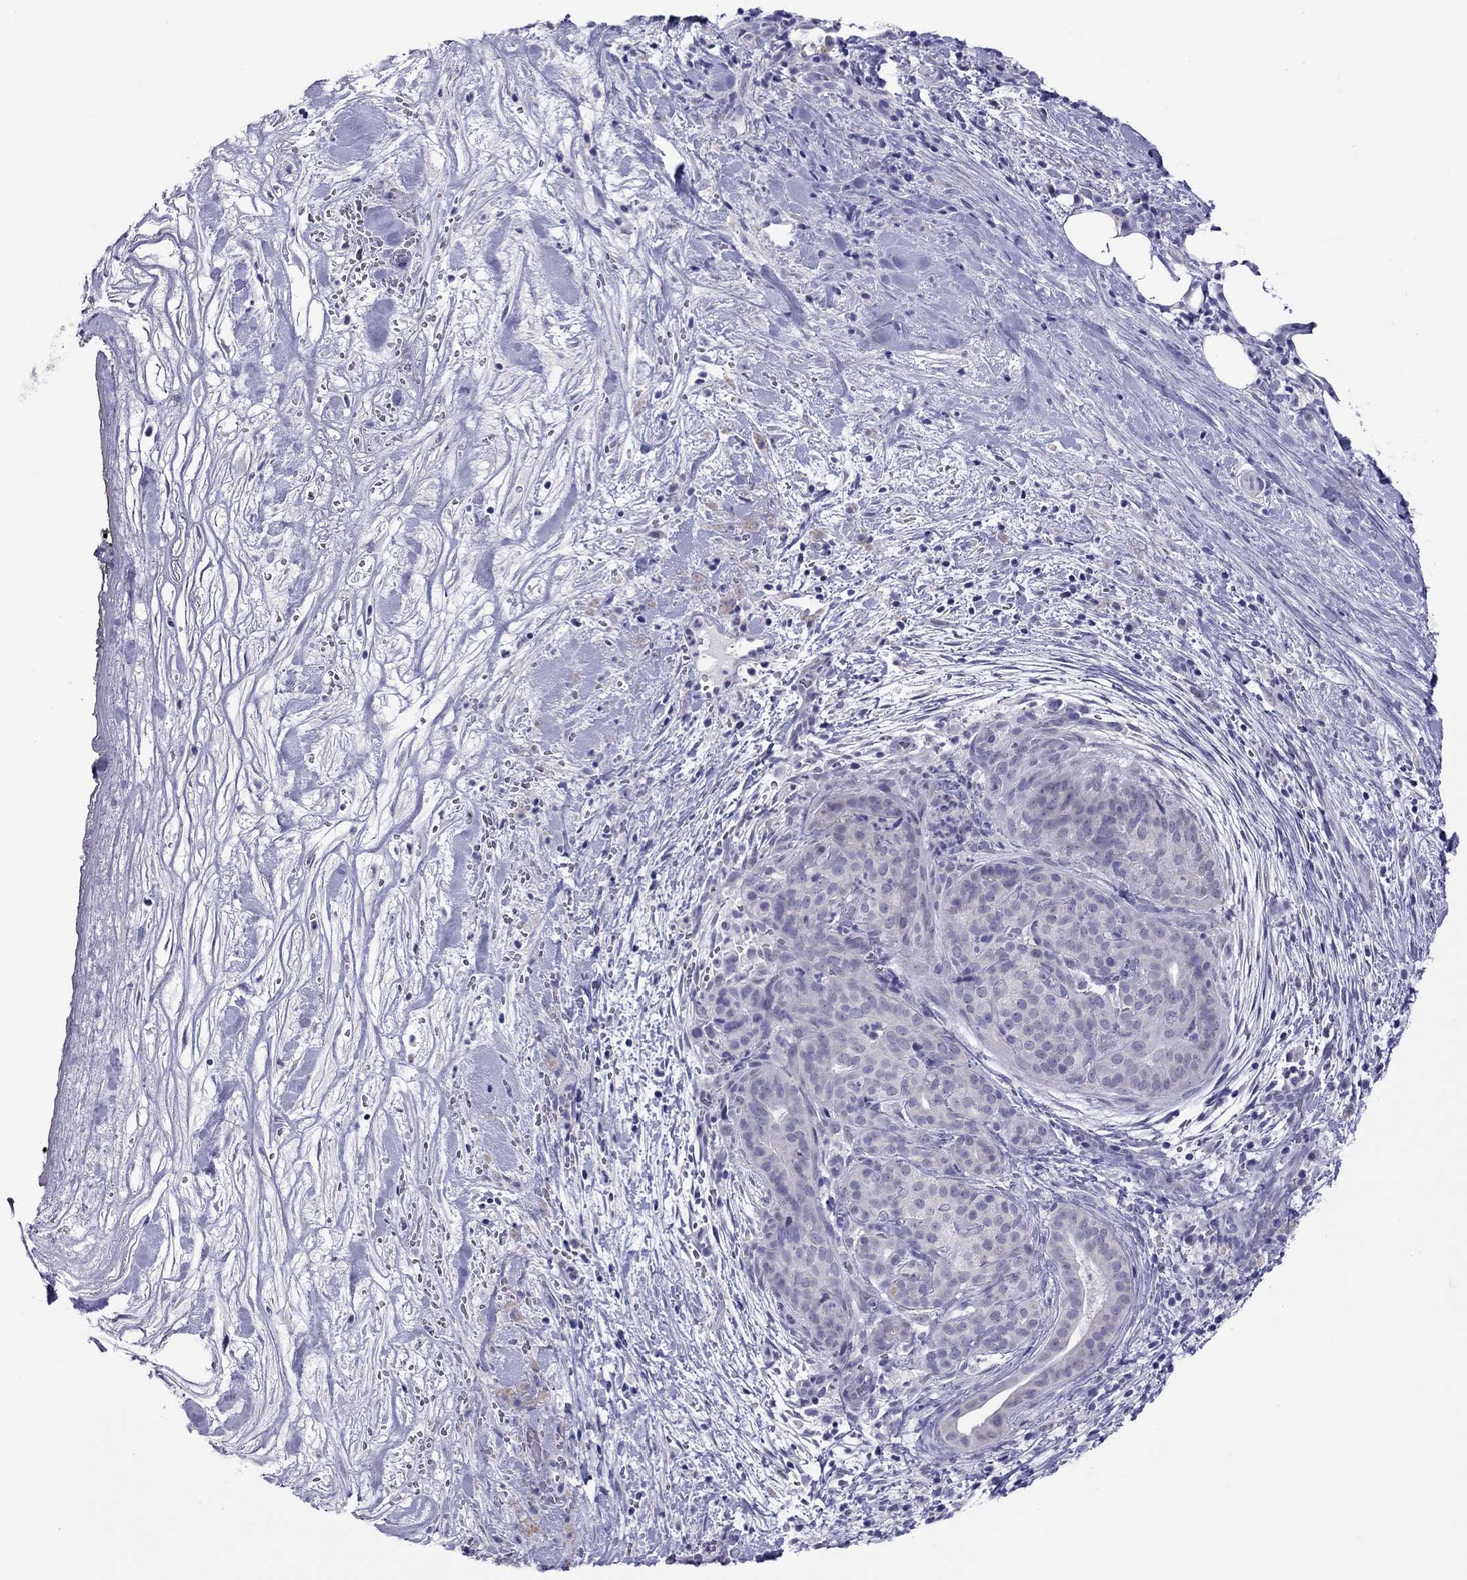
{"staining": {"intensity": "negative", "quantity": "none", "location": "none"}, "tissue": "pancreatic cancer", "cell_type": "Tumor cells", "image_type": "cancer", "snomed": [{"axis": "morphology", "description": "Adenocarcinoma, NOS"}, {"axis": "topography", "description": "Pancreas"}], "caption": "Immunohistochemistry of pancreatic cancer (adenocarcinoma) exhibits no staining in tumor cells.", "gene": "CHRNB3", "patient": {"sex": "male", "age": 44}}